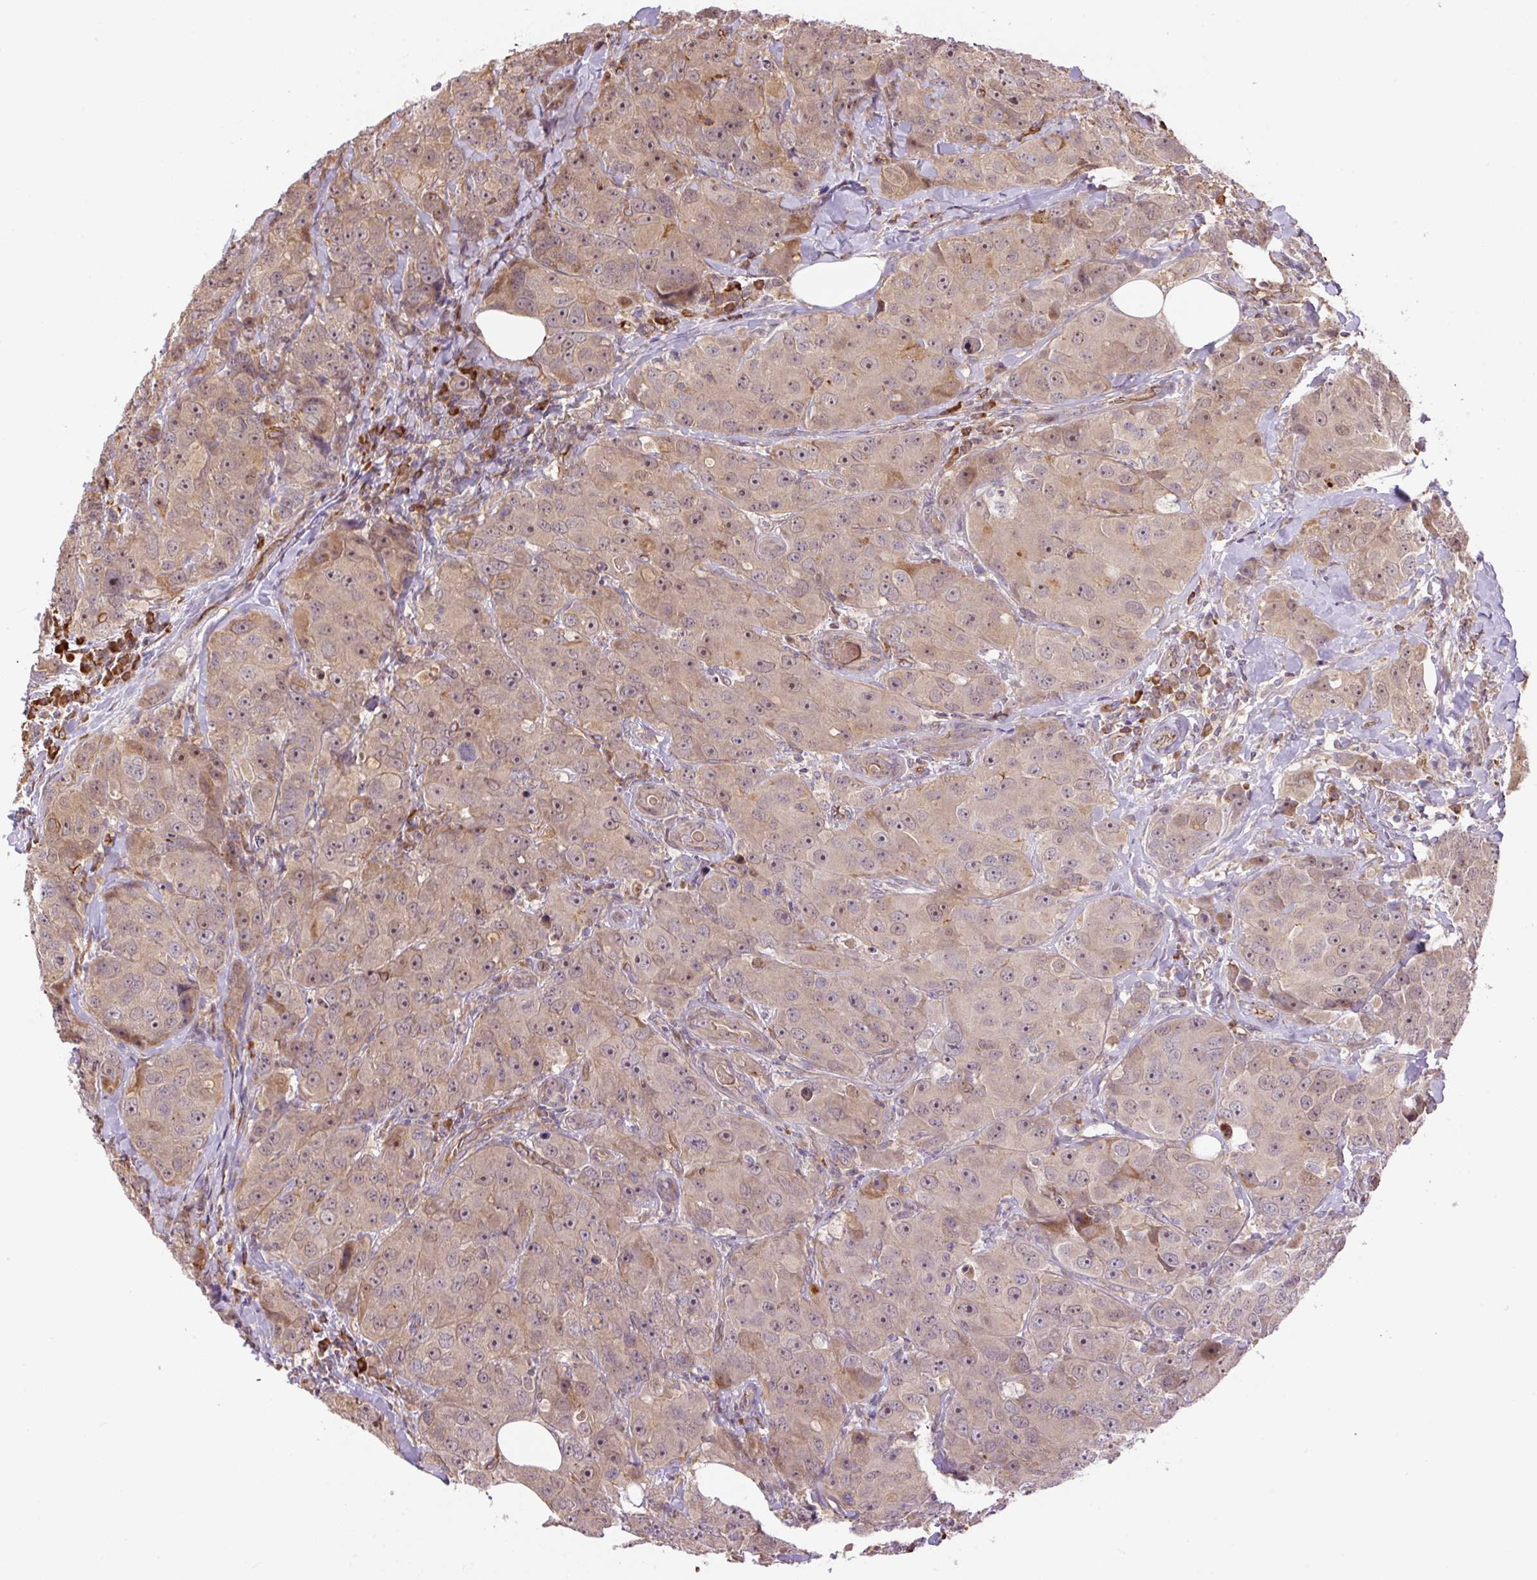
{"staining": {"intensity": "moderate", "quantity": "25%-75%", "location": "cytoplasmic/membranous,nuclear"}, "tissue": "breast cancer", "cell_type": "Tumor cells", "image_type": "cancer", "snomed": [{"axis": "morphology", "description": "Duct carcinoma"}, {"axis": "topography", "description": "Breast"}], "caption": "Protein staining by immunohistochemistry (IHC) shows moderate cytoplasmic/membranous and nuclear expression in approximately 25%-75% of tumor cells in breast invasive ductal carcinoma. (Brightfield microscopy of DAB IHC at high magnification).", "gene": "PPME1", "patient": {"sex": "female", "age": 43}}